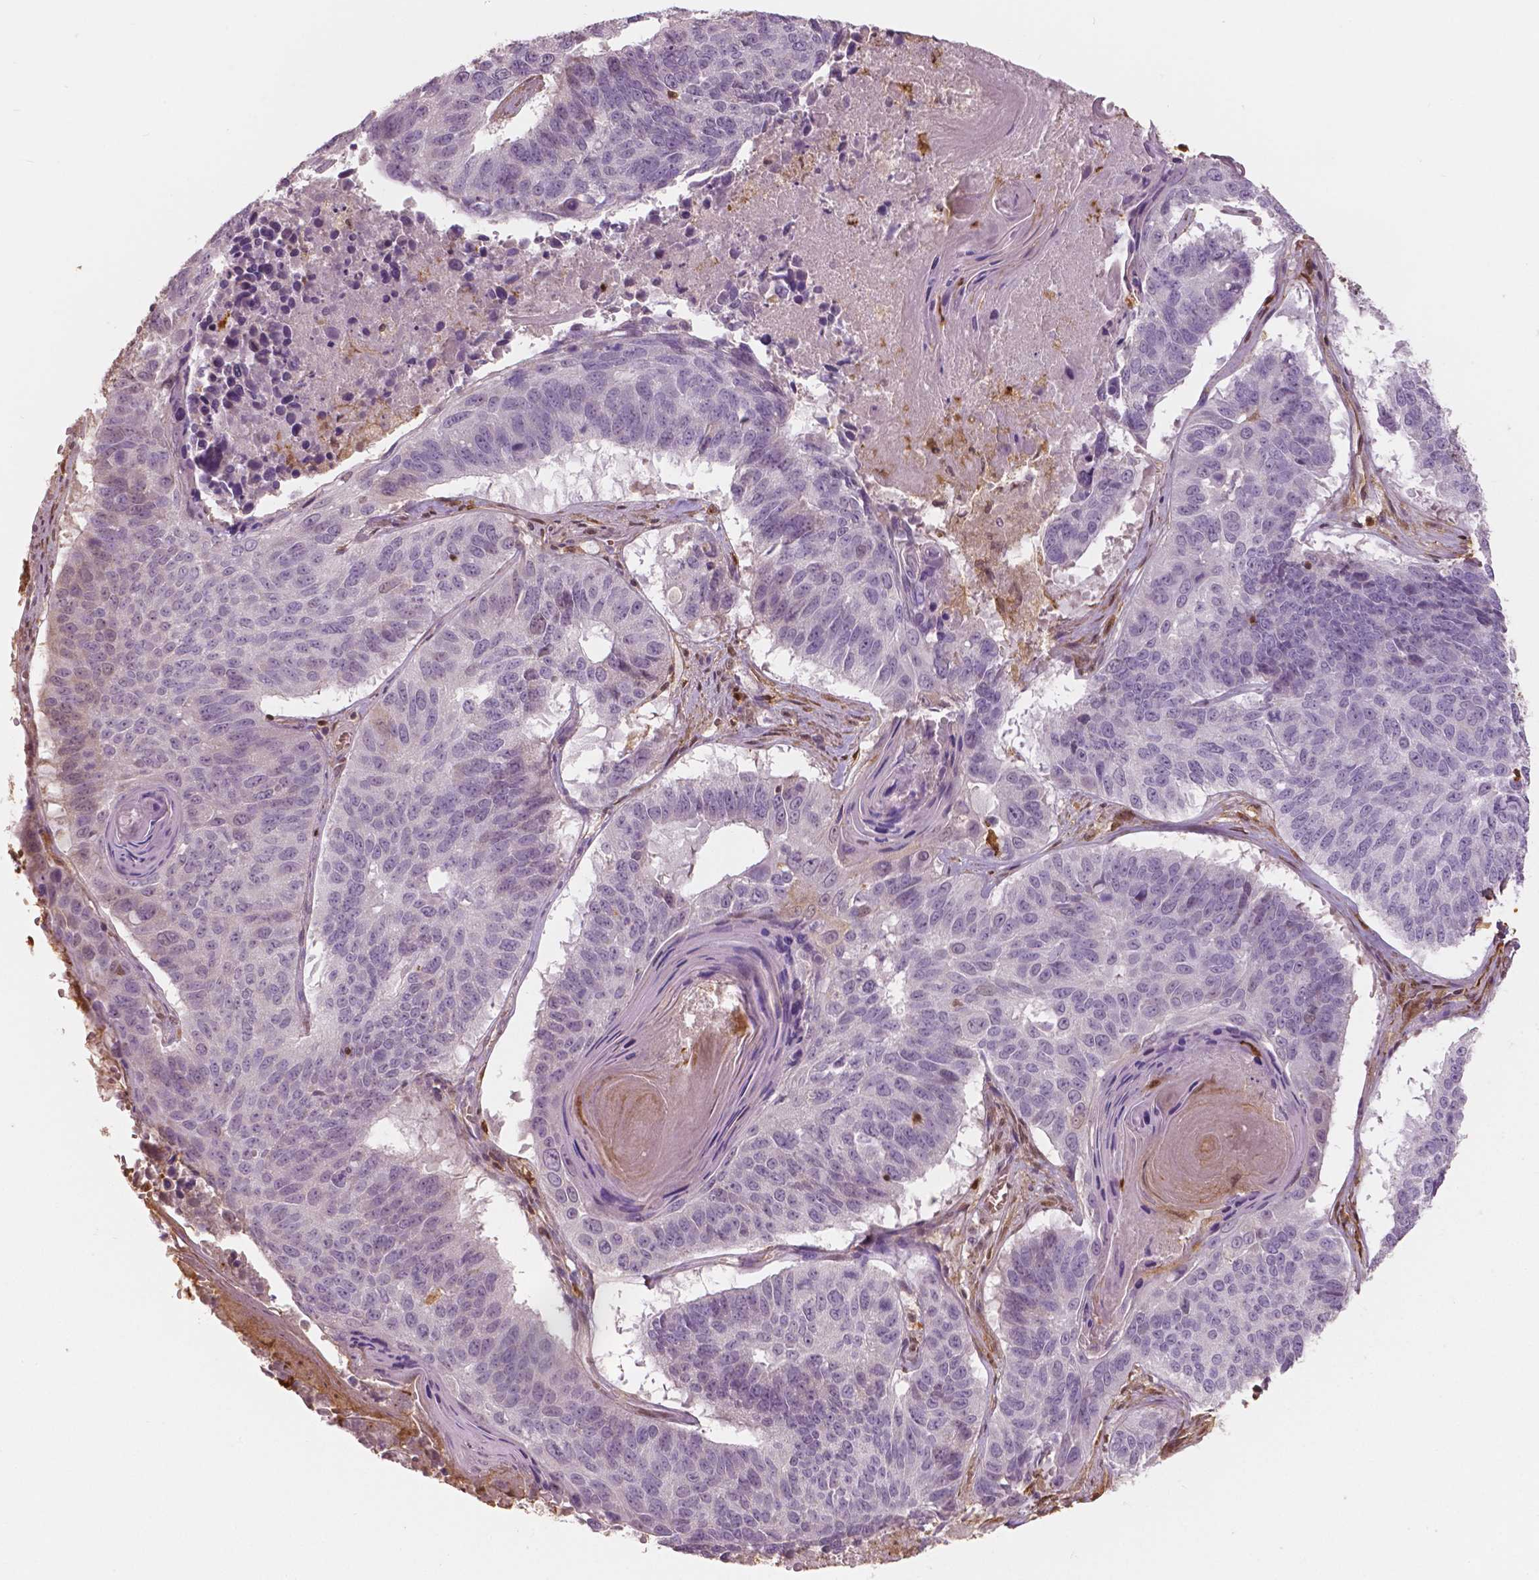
{"staining": {"intensity": "negative", "quantity": "none", "location": "none"}, "tissue": "lung cancer", "cell_type": "Tumor cells", "image_type": "cancer", "snomed": [{"axis": "morphology", "description": "Squamous cell carcinoma, NOS"}, {"axis": "topography", "description": "Lung"}], "caption": "Tumor cells are negative for protein expression in human lung cancer.", "gene": "S100A4", "patient": {"sex": "male", "age": 73}}